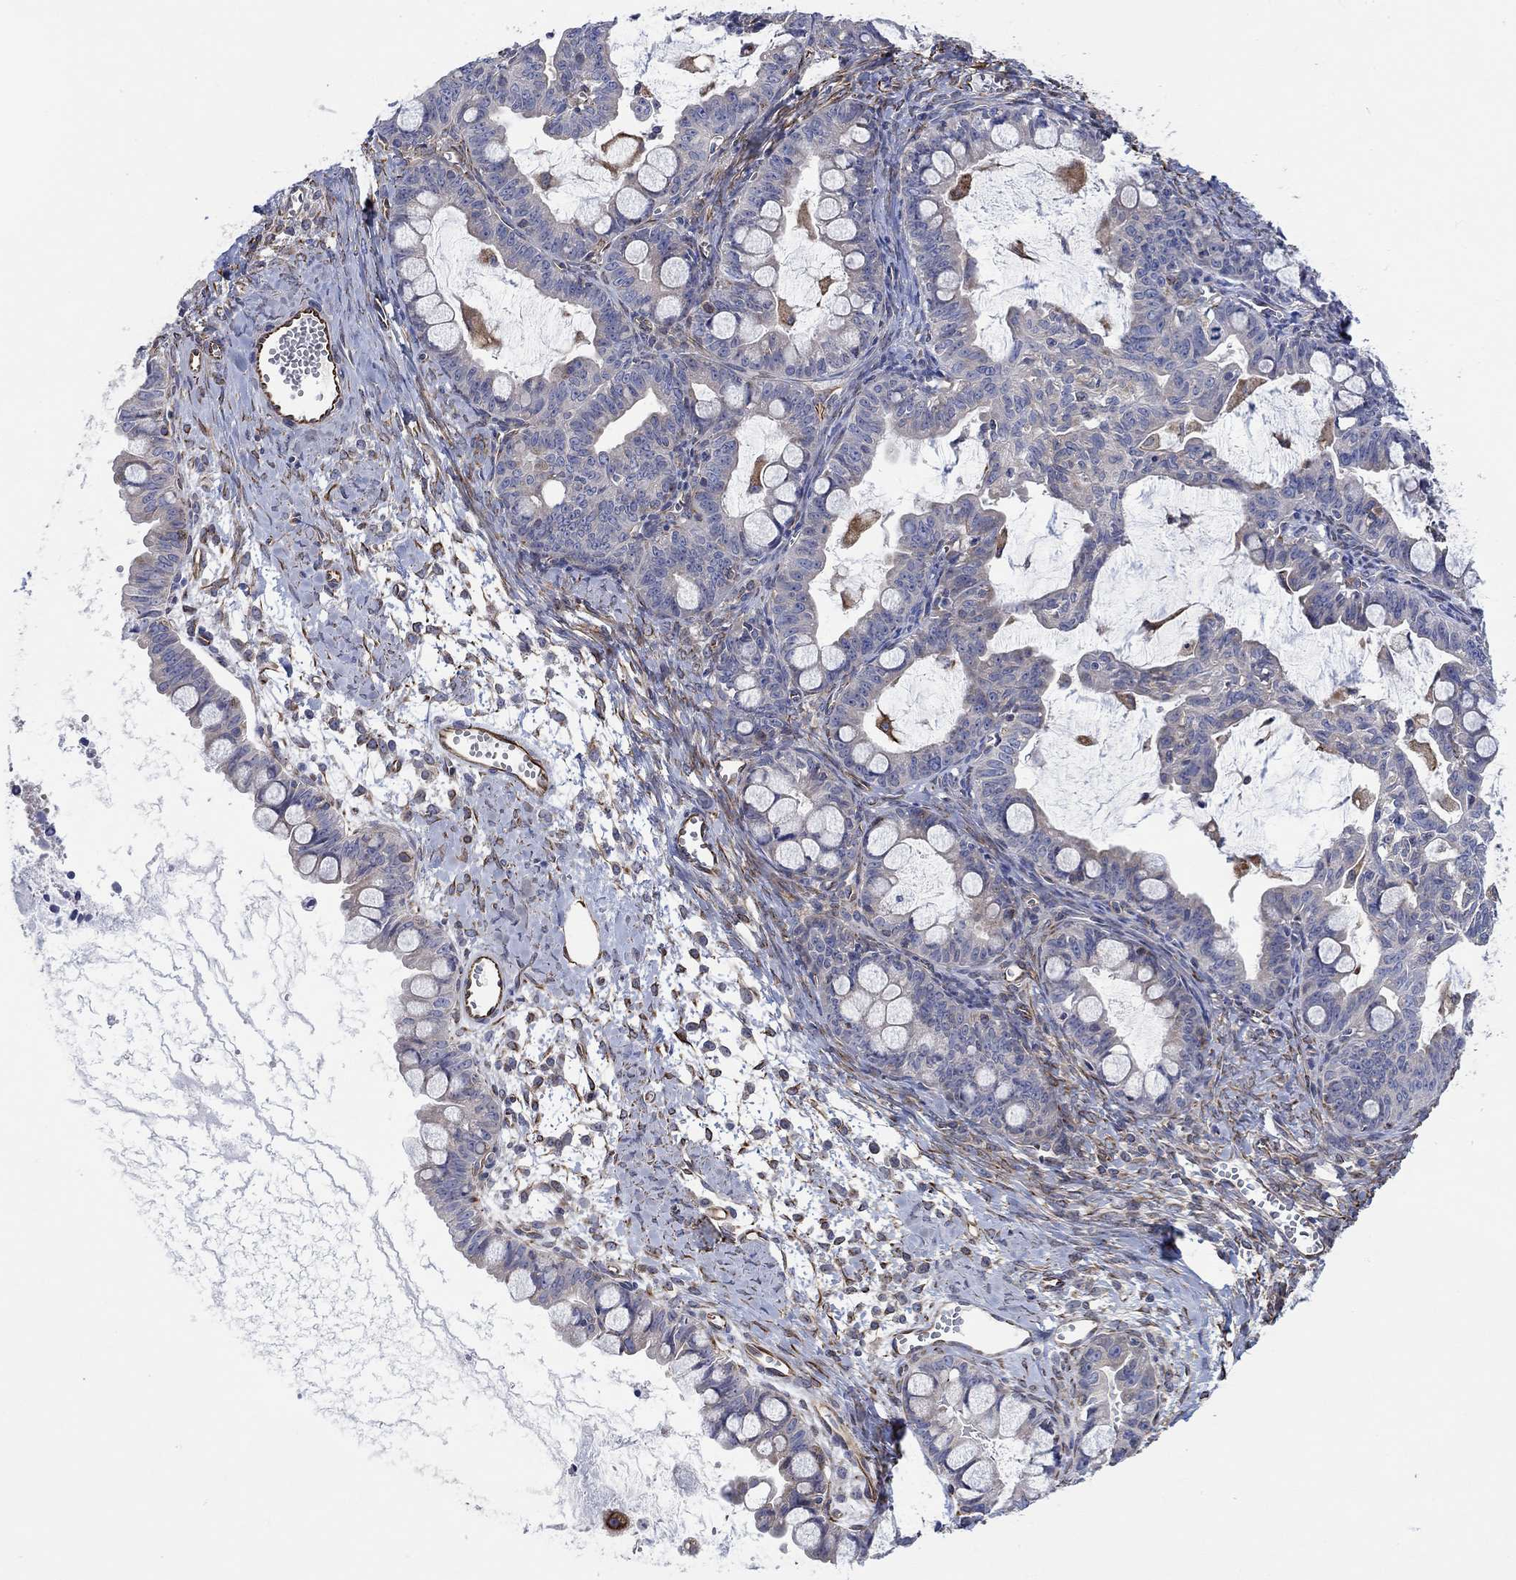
{"staining": {"intensity": "weak", "quantity": "<25%", "location": "cytoplasmic/membranous"}, "tissue": "ovarian cancer", "cell_type": "Tumor cells", "image_type": "cancer", "snomed": [{"axis": "morphology", "description": "Cystadenocarcinoma, mucinous, NOS"}, {"axis": "topography", "description": "Ovary"}], "caption": "Immunohistochemistry (IHC) histopathology image of ovarian cancer stained for a protein (brown), which shows no positivity in tumor cells. (DAB IHC, high magnification).", "gene": "CAMK1D", "patient": {"sex": "female", "age": 63}}